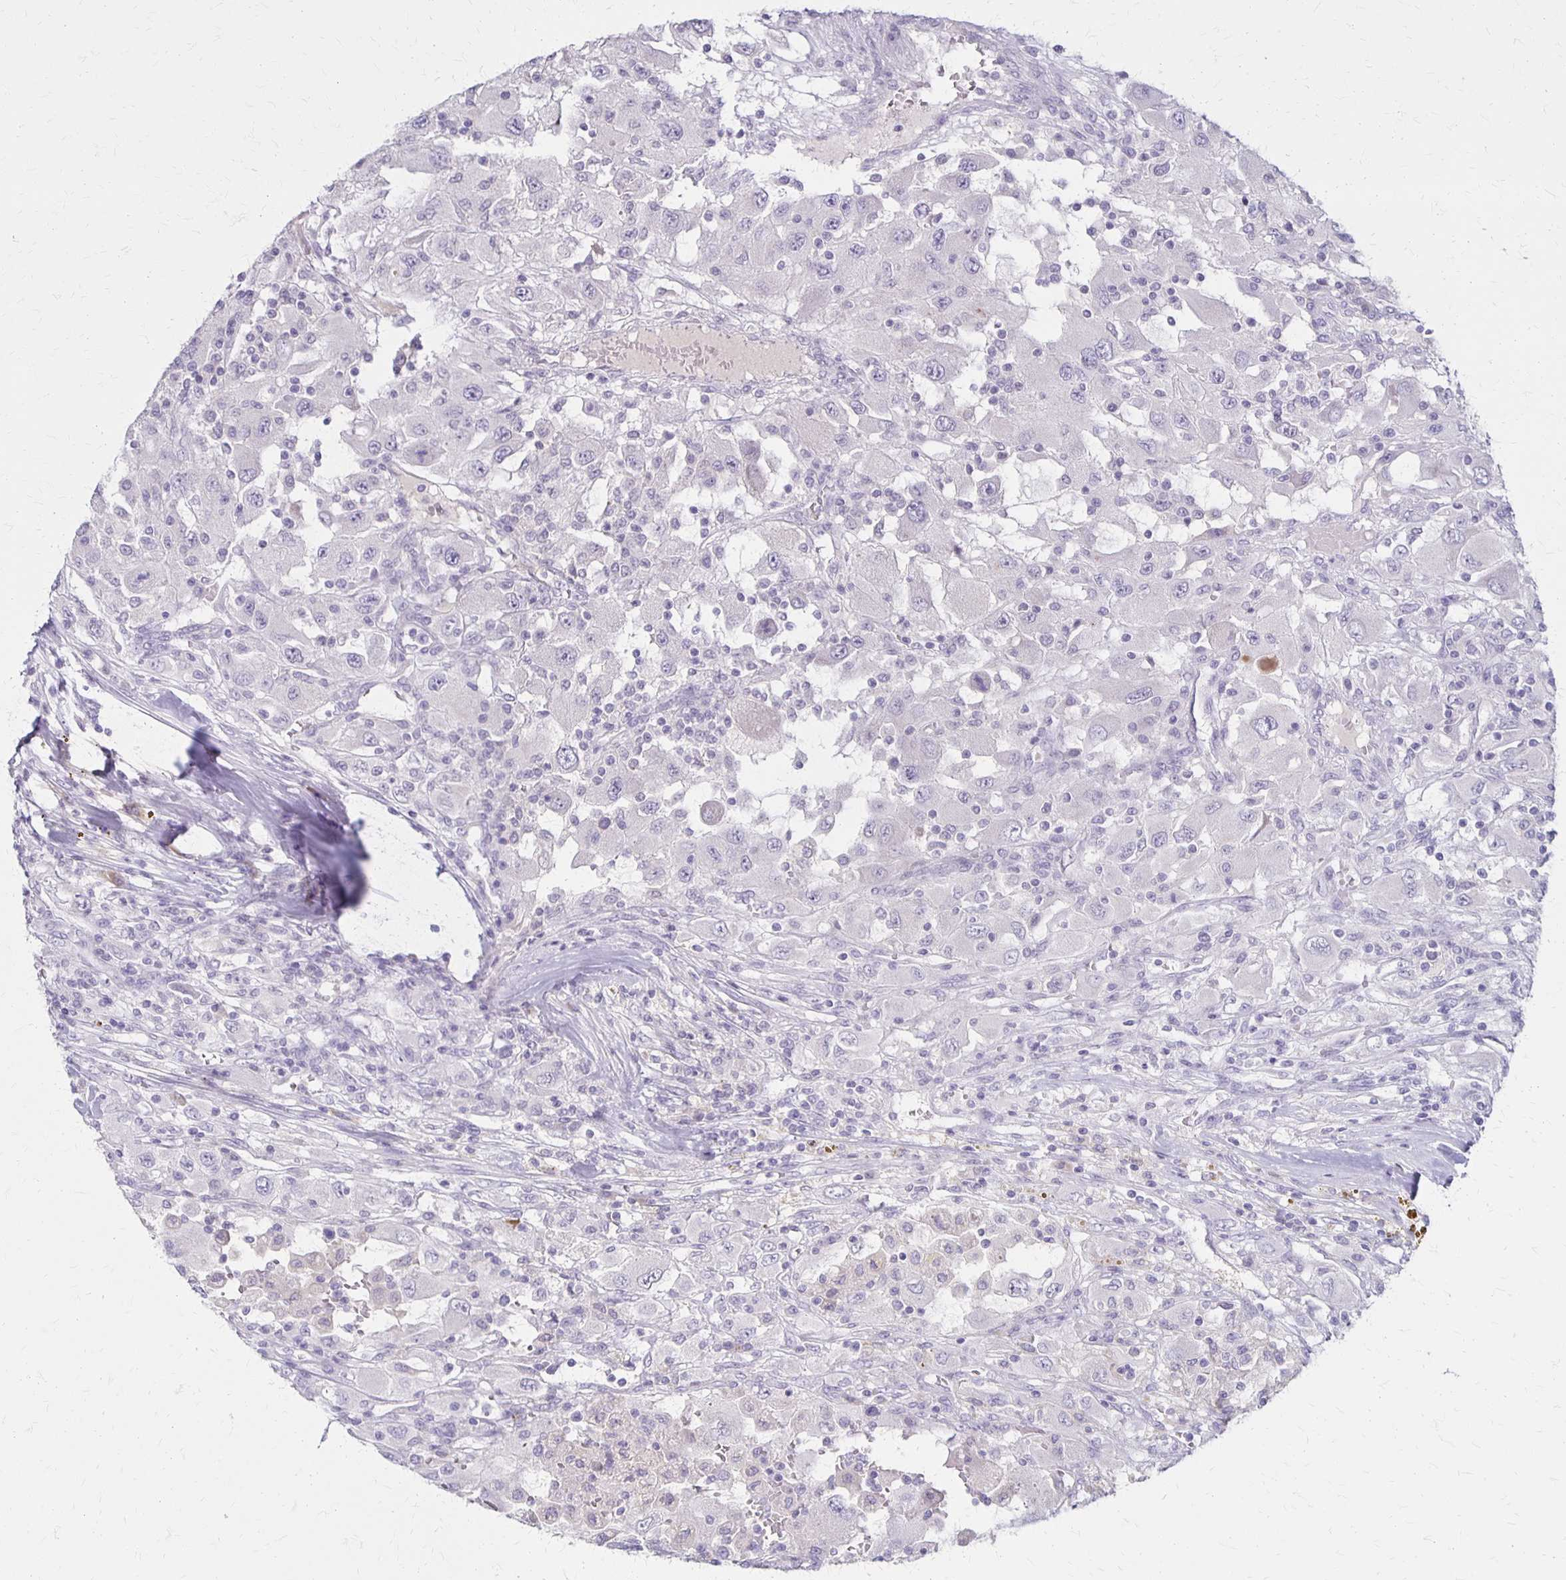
{"staining": {"intensity": "negative", "quantity": "none", "location": "none"}, "tissue": "renal cancer", "cell_type": "Tumor cells", "image_type": "cancer", "snomed": [{"axis": "morphology", "description": "Adenocarcinoma, NOS"}, {"axis": "topography", "description": "Kidney"}], "caption": "Adenocarcinoma (renal) stained for a protein using immunohistochemistry (IHC) exhibits no positivity tumor cells.", "gene": "SLC35E2B", "patient": {"sex": "female", "age": 67}}